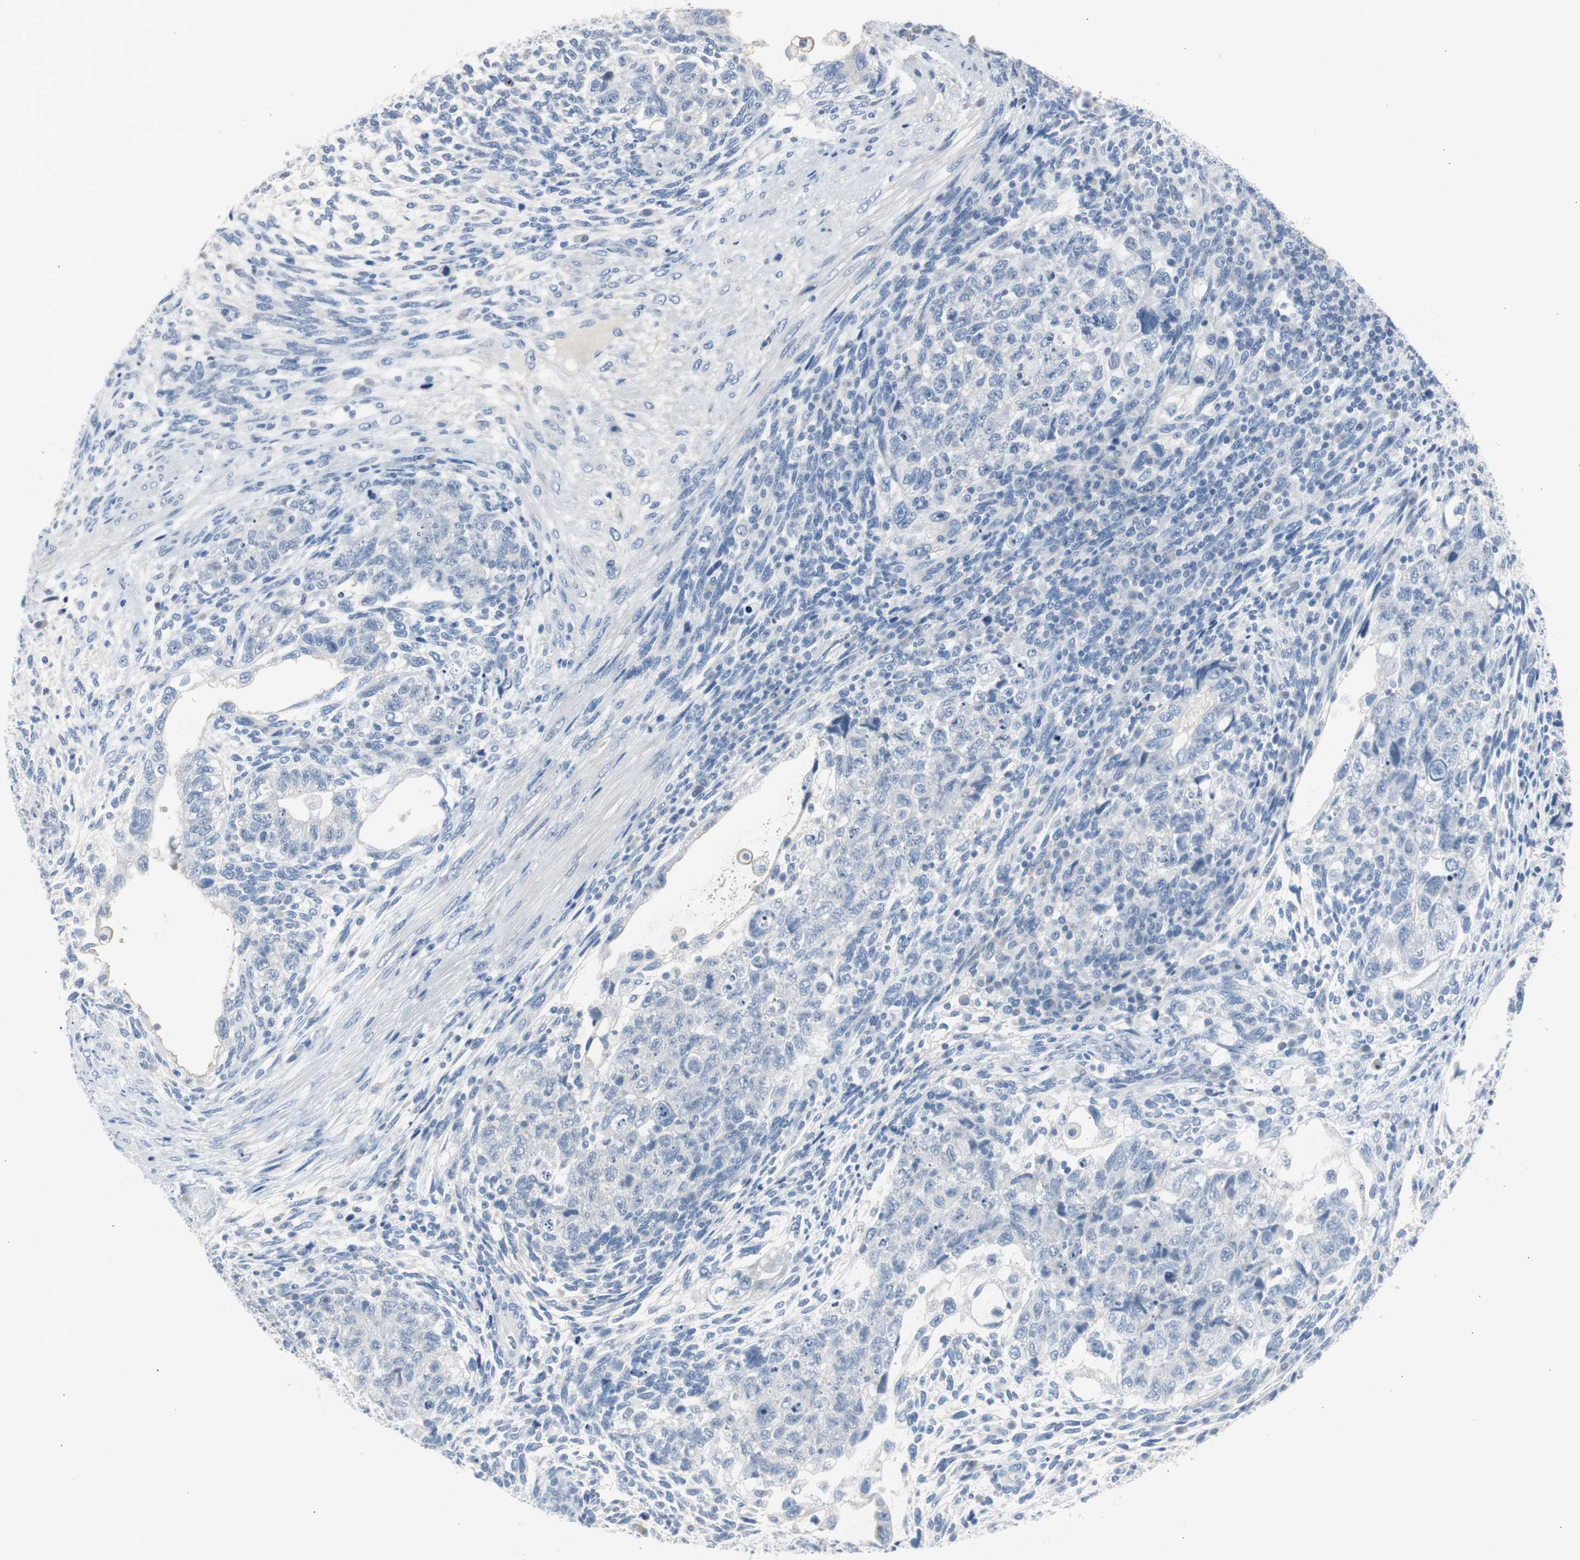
{"staining": {"intensity": "negative", "quantity": "none", "location": "none"}, "tissue": "testis cancer", "cell_type": "Tumor cells", "image_type": "cancer", "snomed": [{"axis": "morphology", "description": "Normal tissue, NOS"}, {"axis": "morphology", "description": "Carcinoma, Embryonal, NOS"}, {"axis": "topography", "description": "Testis"}], "caption": "This is a photomicrograph of IHC staining of testis cancer (embryonal carcinoma), which shows no positivity in tumor cells.", "gene": "S100A7", "patient": {"sex": "male", "age": 36}}